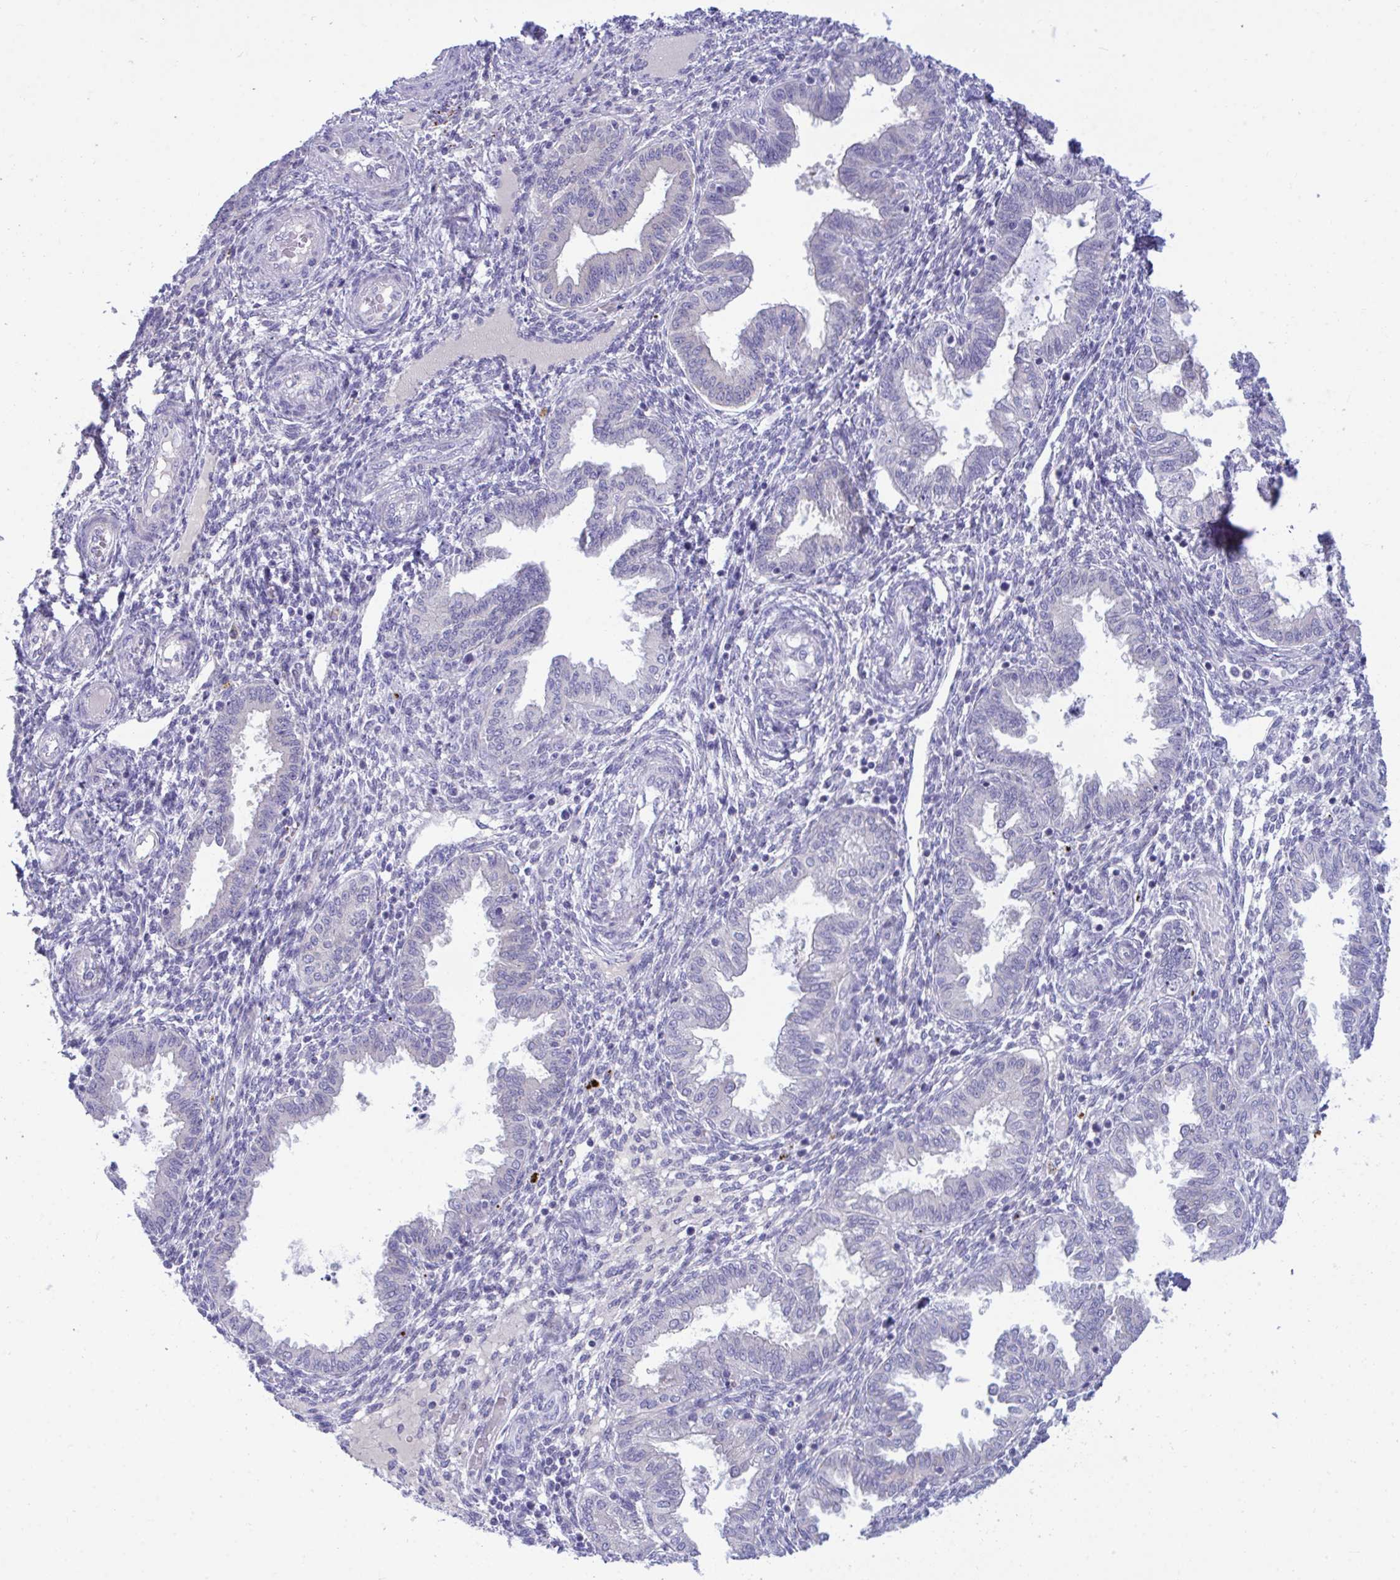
{"staining": {"intensity": "negative", "quantity": "none", "location": "none"}, "tissue": "endometrium", "cell_type": "Cells in endometrial stroma", "image_type": "normal", "snomed": [{"axis": "morphology", "description": "Normal tissue, NOS"}, {"axis": "topography", "description": "Endometrium"}], "caption": "Histopathology image shows no protein staining in cells in endometrial stroma of benign endometrium.", "gene": "MED9", "patient": {"sex": "female", "age": 33}}